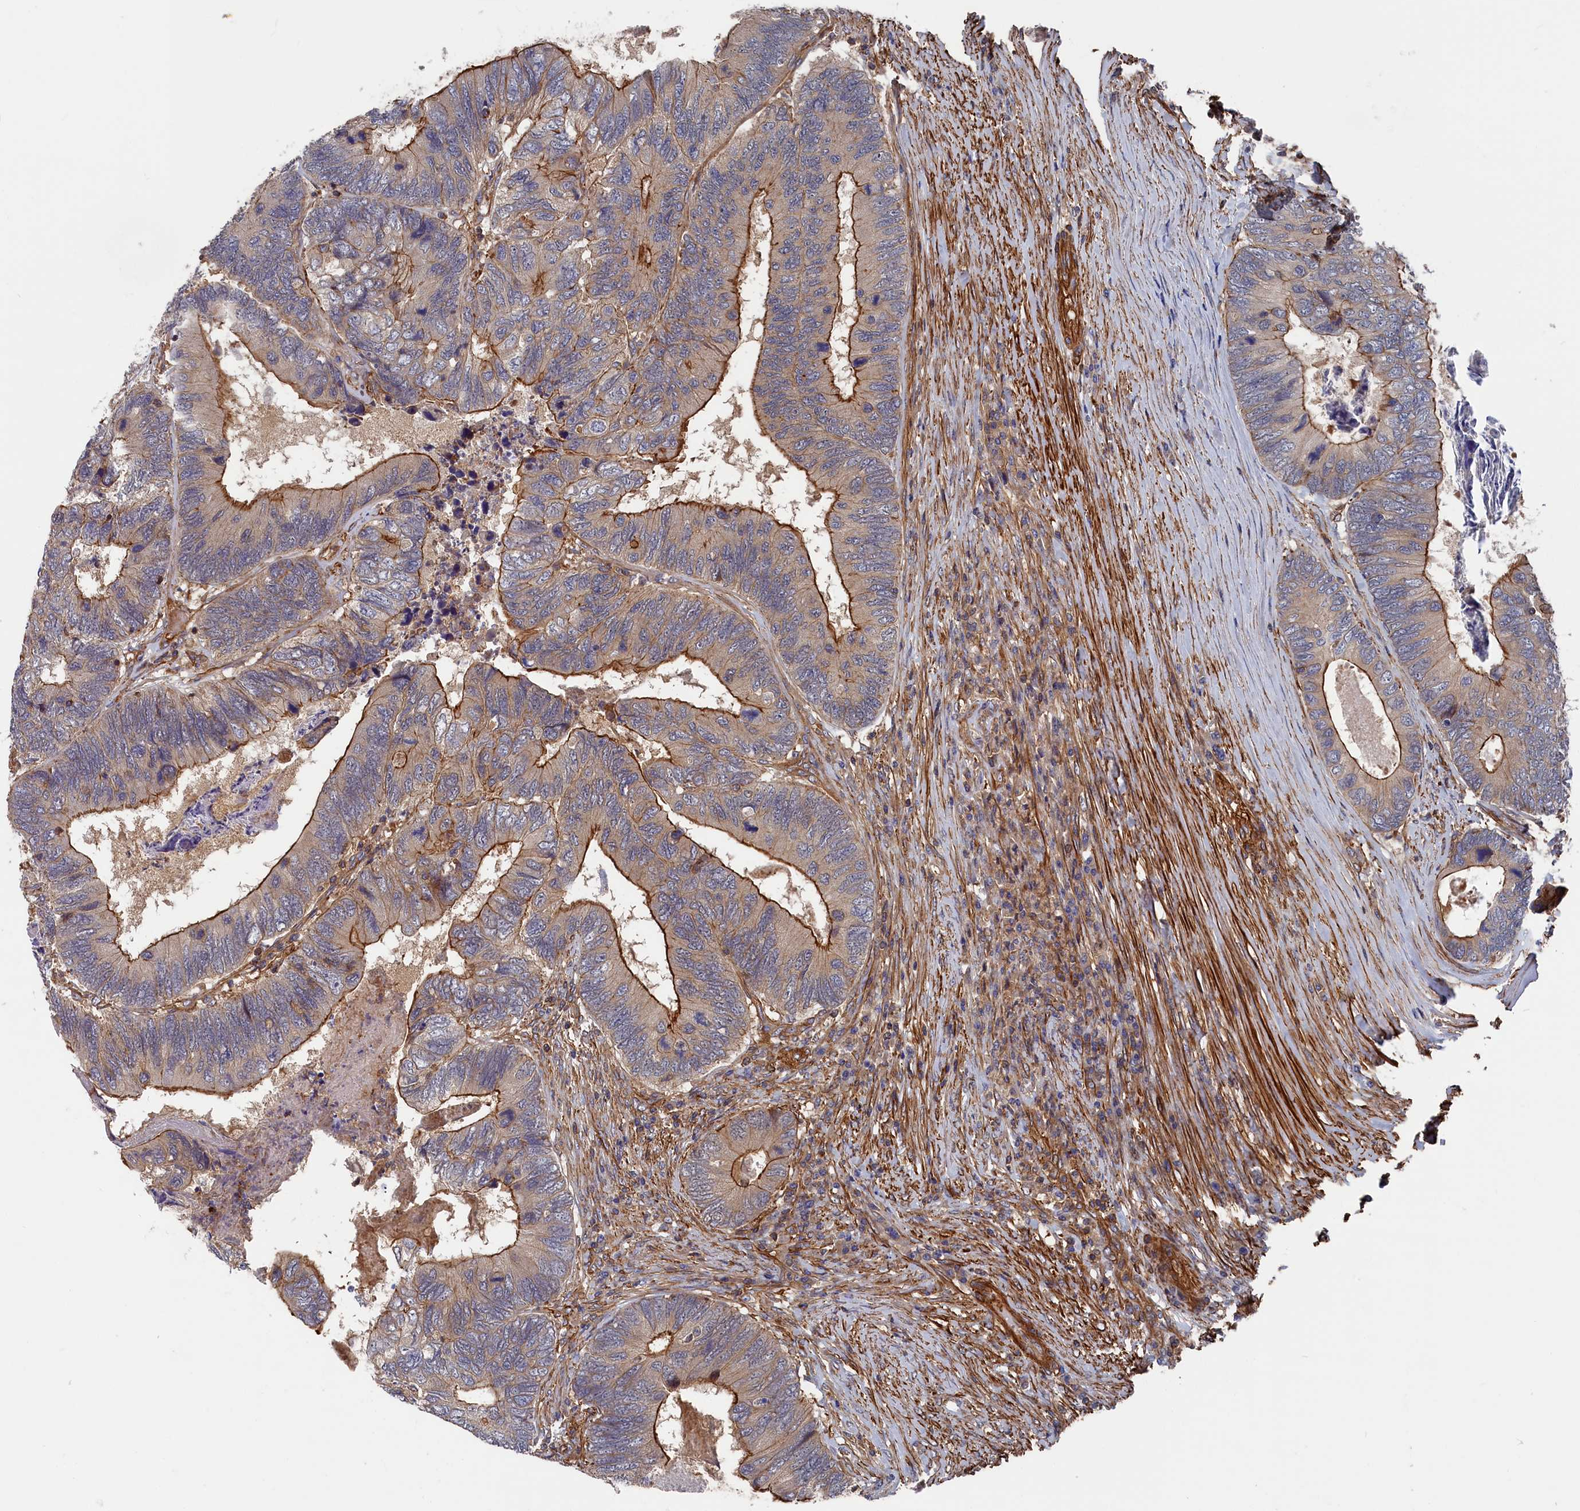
{"staining": {"intensity": "strong", "quantity": "25%-75%", "location": "cytoplasmic/membranous"}, "tissue": "colorectal cancer", "cell_type": "Tumor cells", "image_type": "cancer", "snomed": [{"axis": "morphology", "description": "Adenocarcinoma, NOS"}, {"axis": "topography", "description": "Colon"}], "caption": "Protein expression analysis of colorectal cancer (adenocarcinoma) demonstrates strong cytoplasmic/membranous positivity in approximately 25%-75% of tumor cells.", "gene": "LDHD", "patient": {"sex": "female", "age": 67}}